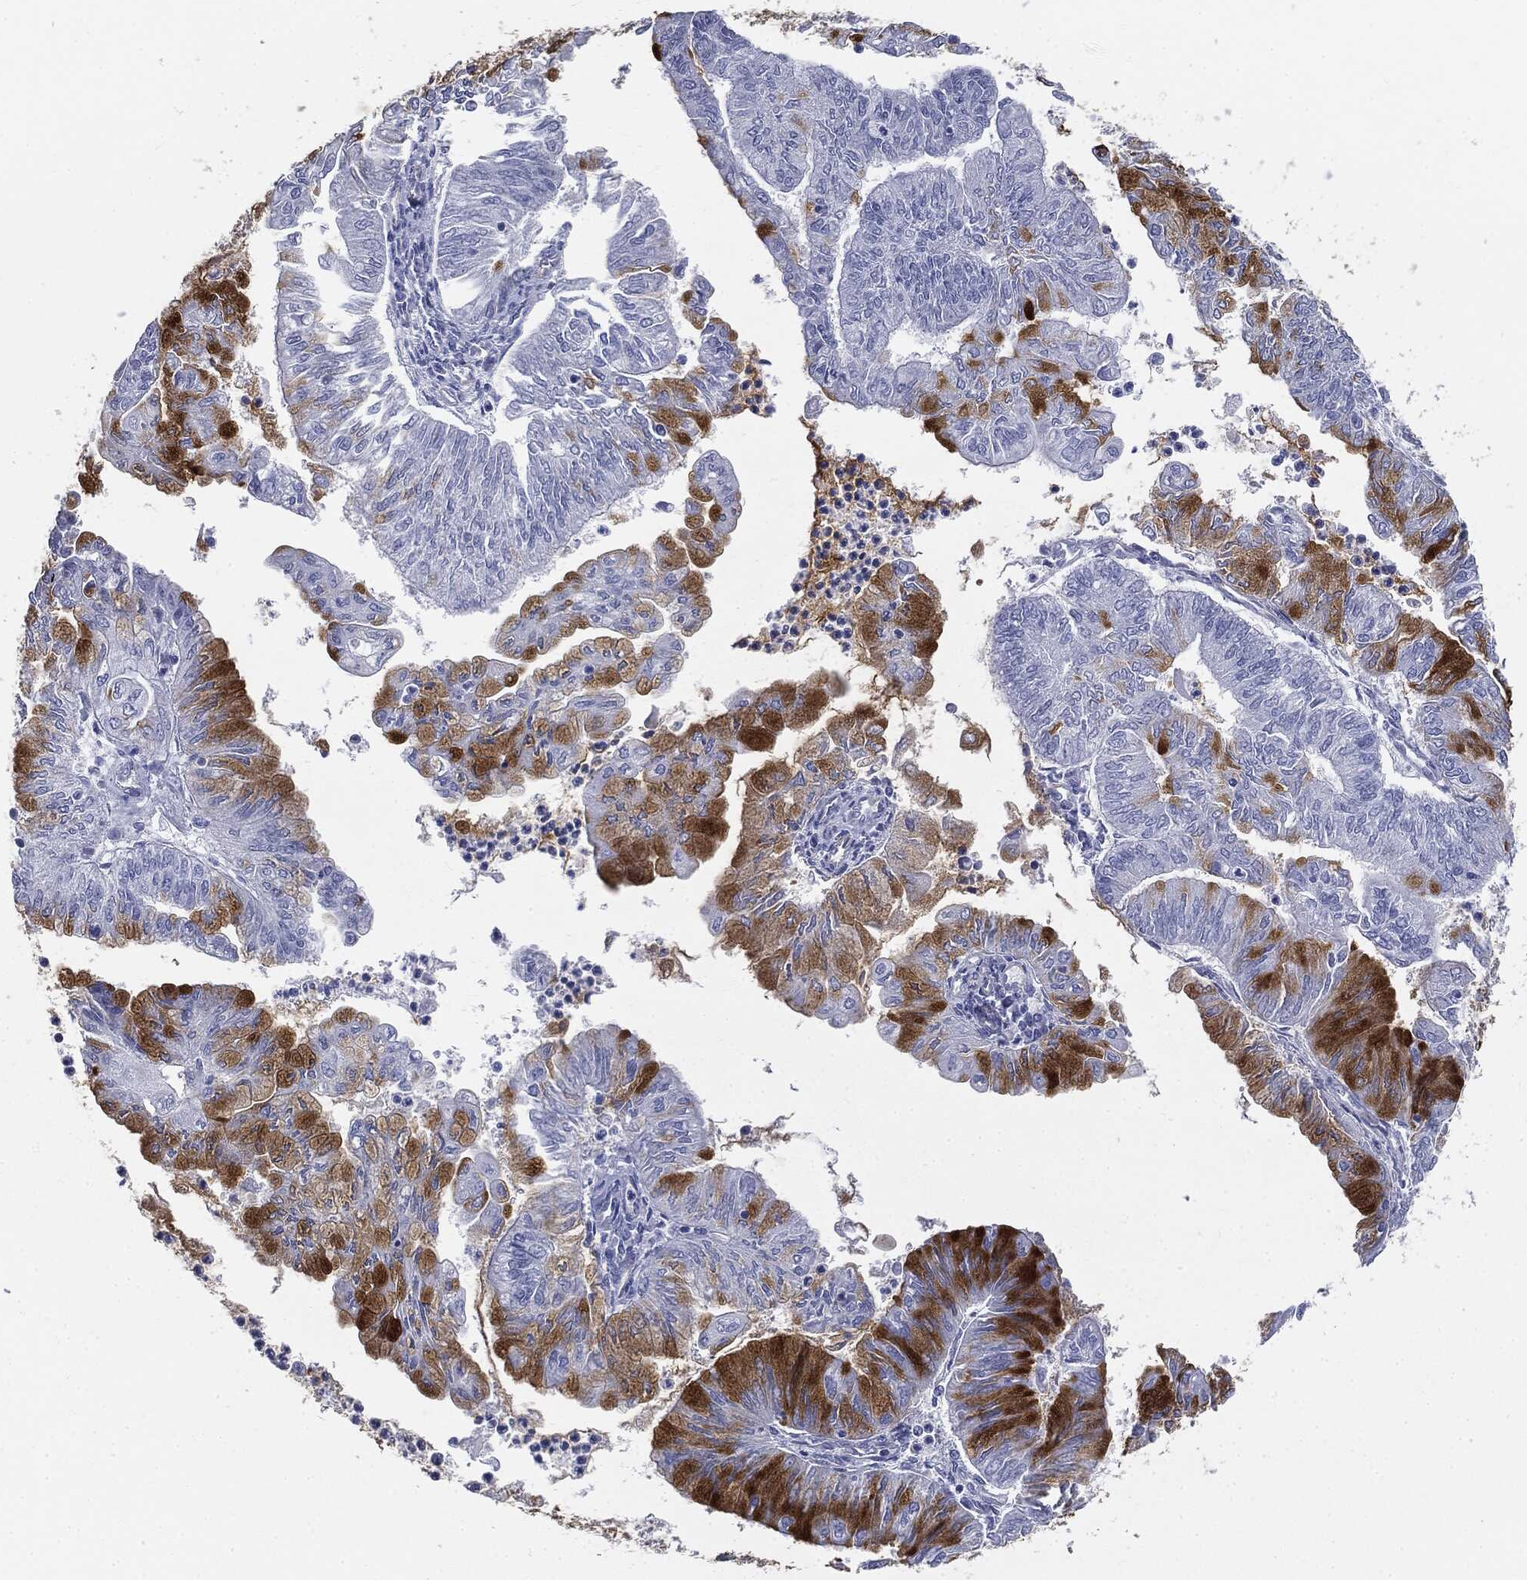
{"staining": {"intensity": "strong", "quantity": "<25%", "location": "cytoplasmic/membranous"}, "tissue": "endometrial cancer", "cell_type": "Tumor cells", "image_type": "cancer", "snomed": [{"axis": "morphology", "description": "Adenocarcinoma, NOS"}, {"axis": "topography", "description": "Endometrium"}], "caption": "A high-resolution photomicrograph shows immunohistochemistry staining of endometrial cancer (adenocarcinoma), which shows strong cytoplasmic/membranous staining in approximately <25% of tumor cells.", "gene": "MUC5AC", "patient": {"sex": "female", "age": 59}}